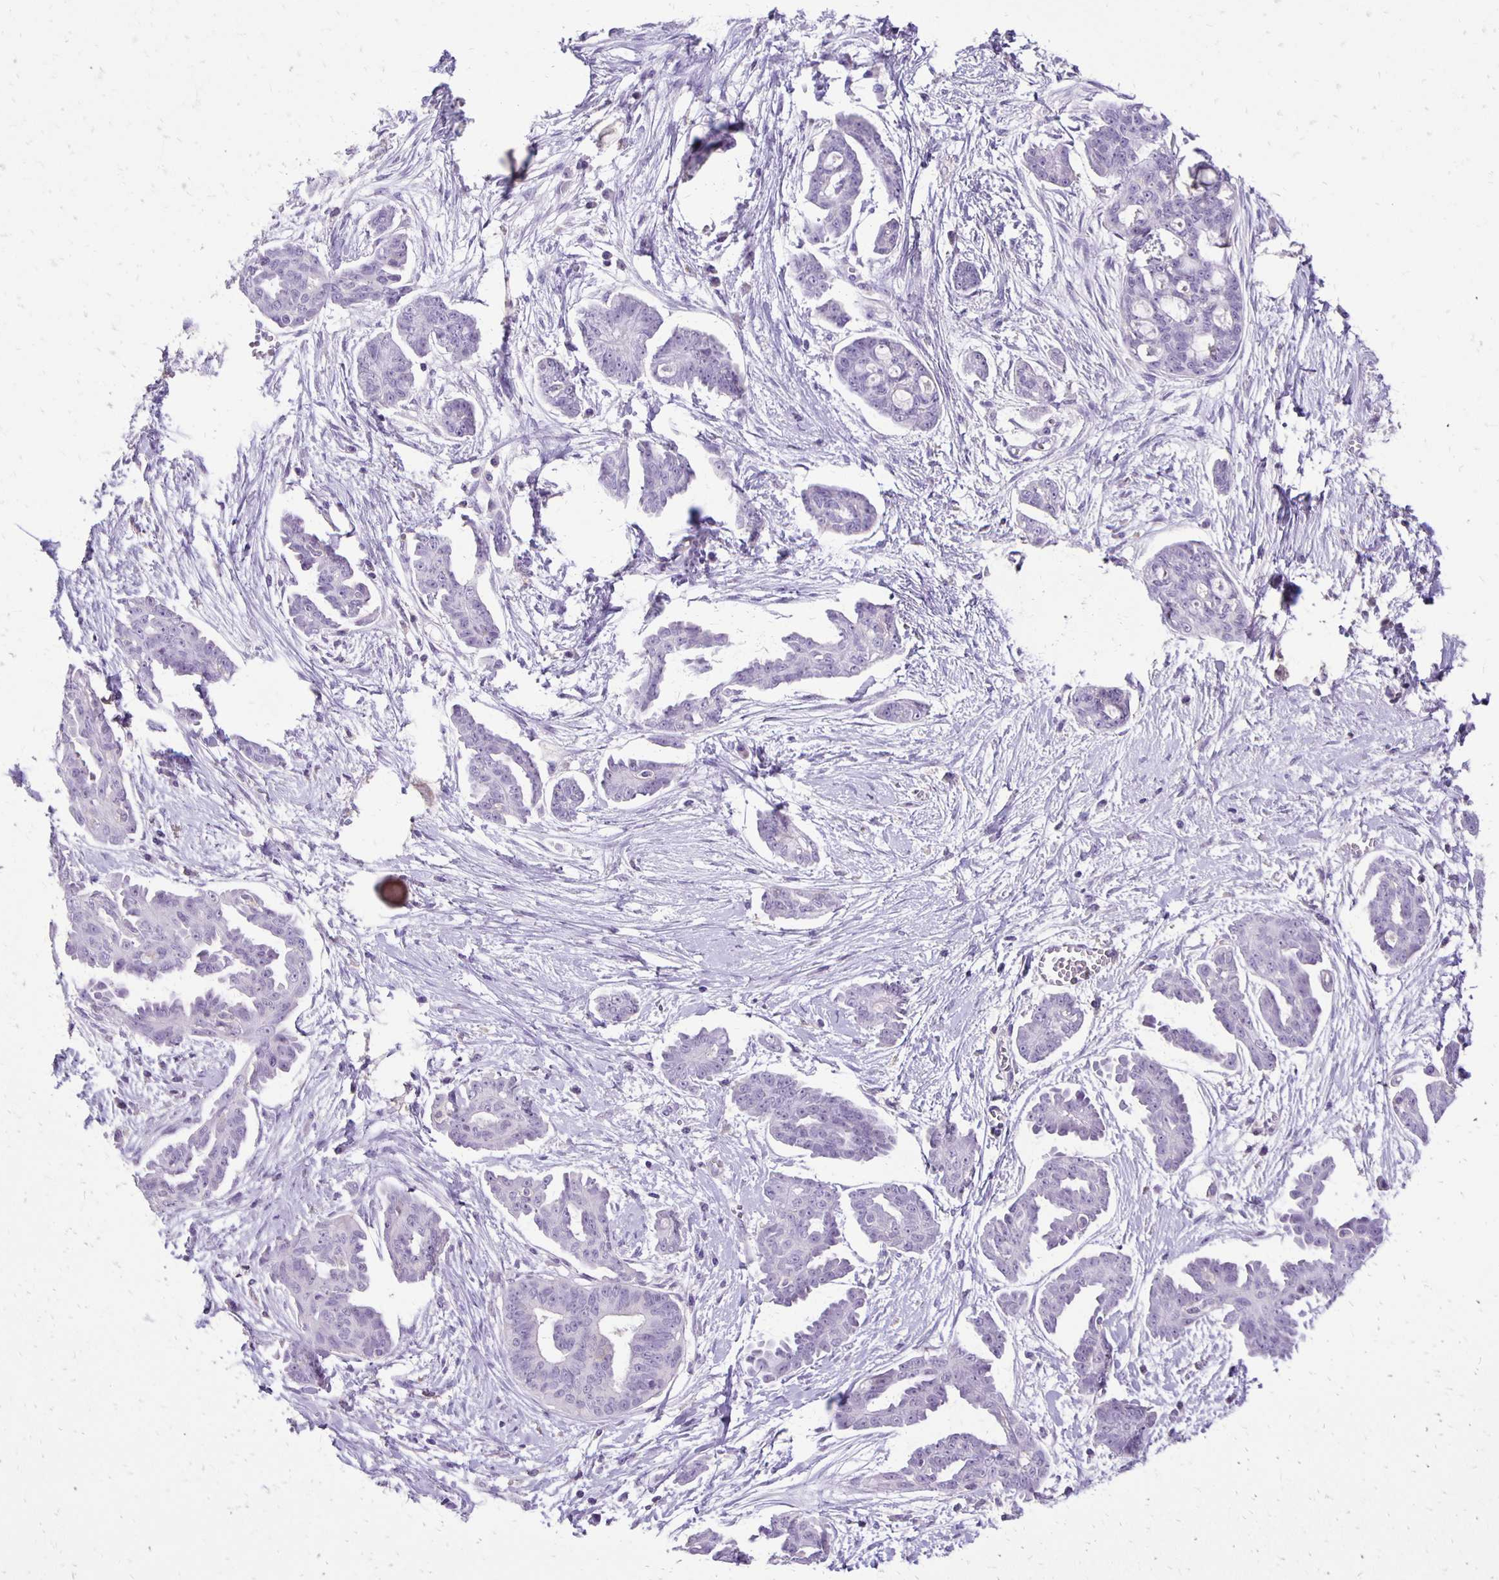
{"staining": {"intensity": "negative", "quantity": "none", "location": "none"}, "tissue": "ovarian cancer", "cell_type": "Tumor cells", "image_type": "cancer", "snomed": [{"axis": "morphology", "description": "Cystadenocarcinoma, serous, NOS"}, {"axis": "topography", "description": "Ovary"}], "caption": "Serous cystadenocarcinoma (ovarian) was stained to show a protein in brown. There is no significant positivity in tumor cells.", "gene": "ANKRD45", "patient": {"sex": "female", "age": 71}}